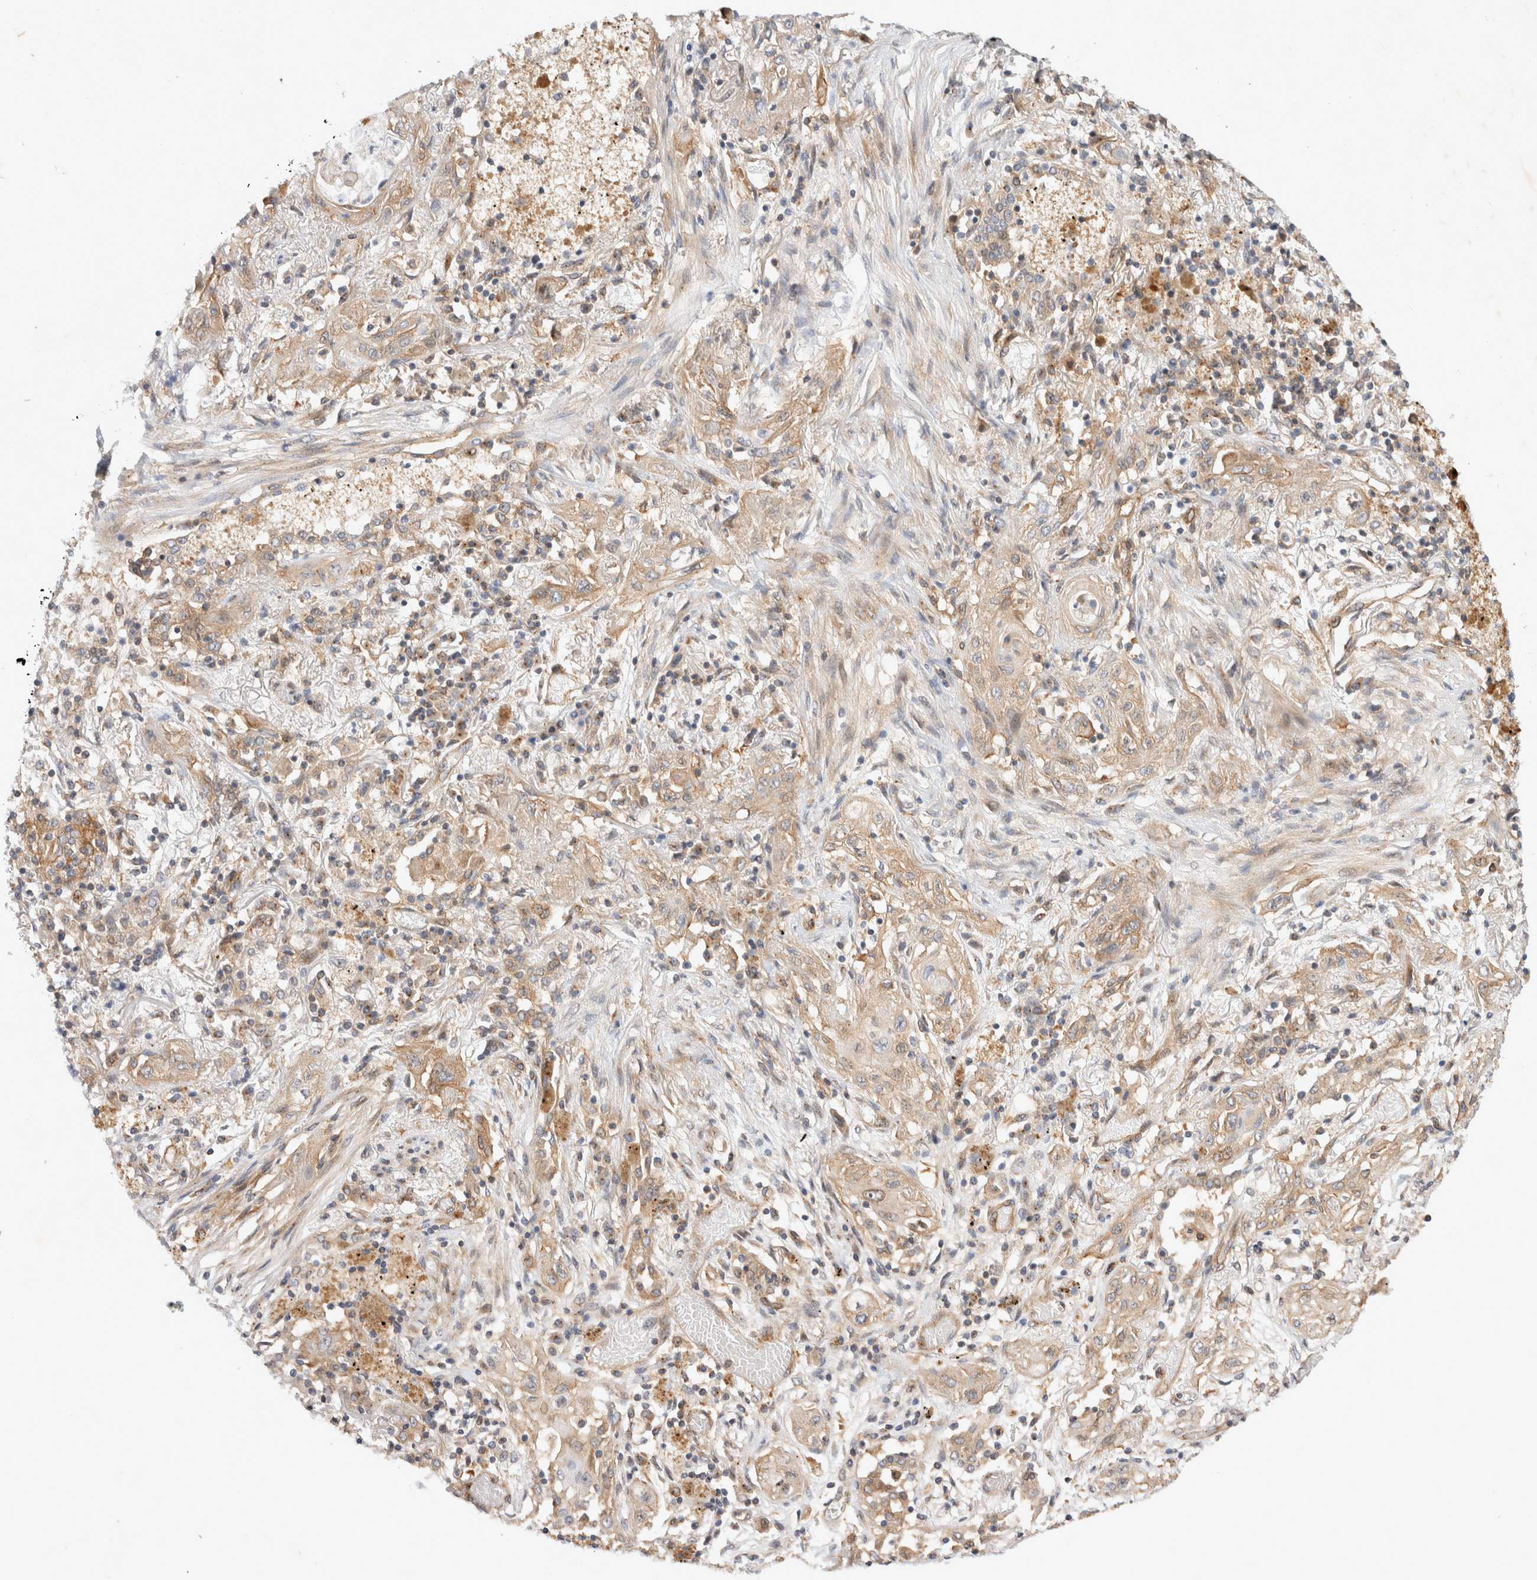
{"staining": {"intensity": "weak", "quantity": ">75%", "location": "cytoplasmic/membranous"}, "tissue": "lung cancer", "cell_type": "Tumor cells", "image_type": "cancer", "snomed": [{"axis": "morphology", "description": "Squamous cell carcinoma, NOS"}, {"axis": "topography", "description": "Lung"}], "caption": "High-power microscopy captured an immunohistochemistry histopathology image of squamous cell carcinoma (lung), revealing weak cytoplasmic/membranous positivity in approximately >75% of tumor cells. (DAB IHC, brown staining for protein, blue staining for nuclei).", "gene": "GPR150", "patient": {"sex": "female", "age": 47}}